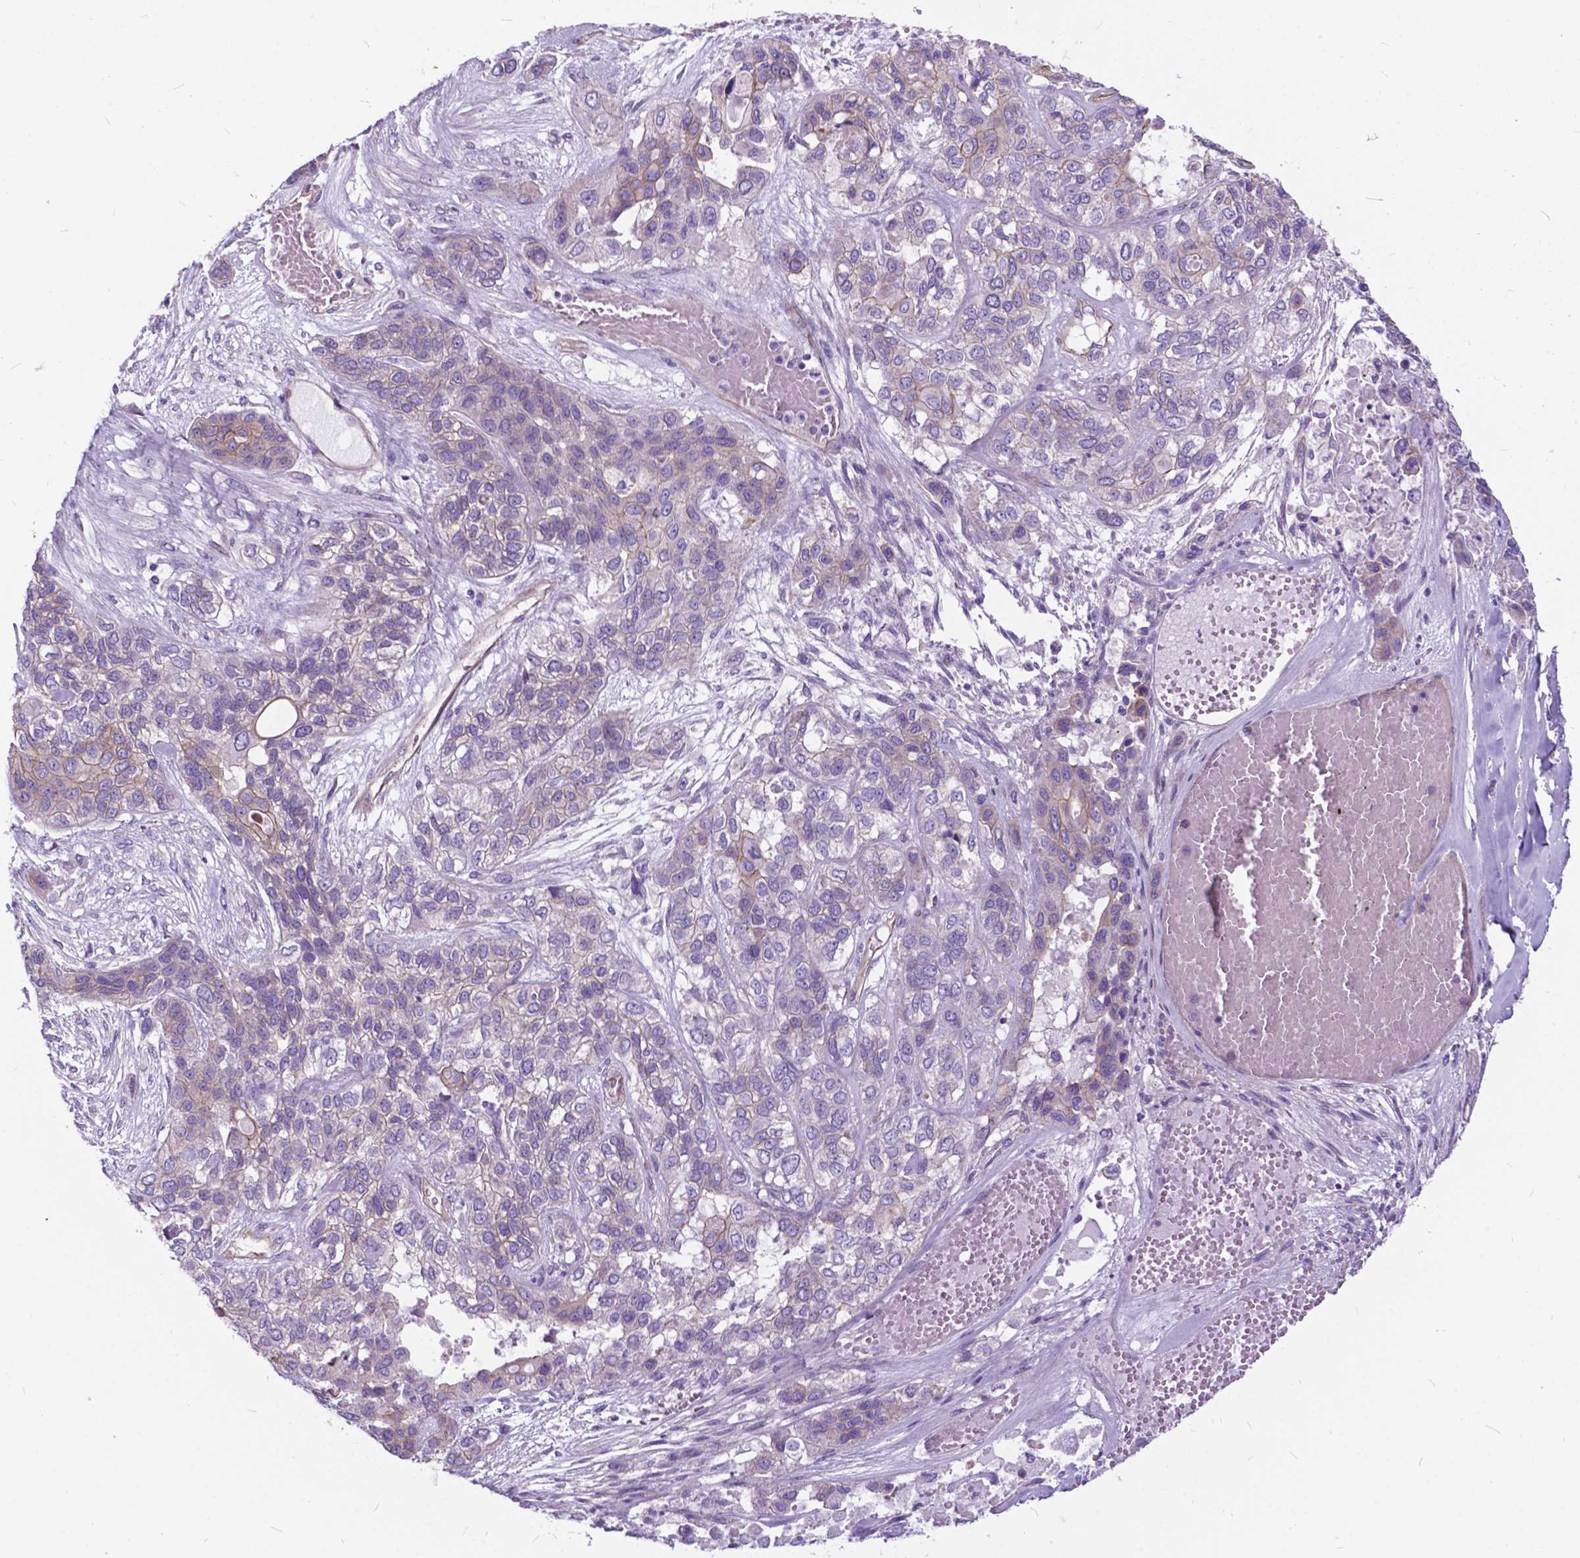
{"staining": {"intensity": "weak", "quantity": "<25%", "location": "cytoplasmic/membranous"}, "tissue": "lung cancer", "cell_type": "Tumor cells", "image_type": "cancer", "snomed": [{"axis": "morphology", "description": "Squamous cell carcinoma, NOS"}, {"axis": "topography", "description": "Lung"}], "caption": "This is a micrograph of IHC staining of lung cancer, which shows no expression in tumor cells.", "gene": "FLT4", "patient": {"sex": "female", "age": 70}}